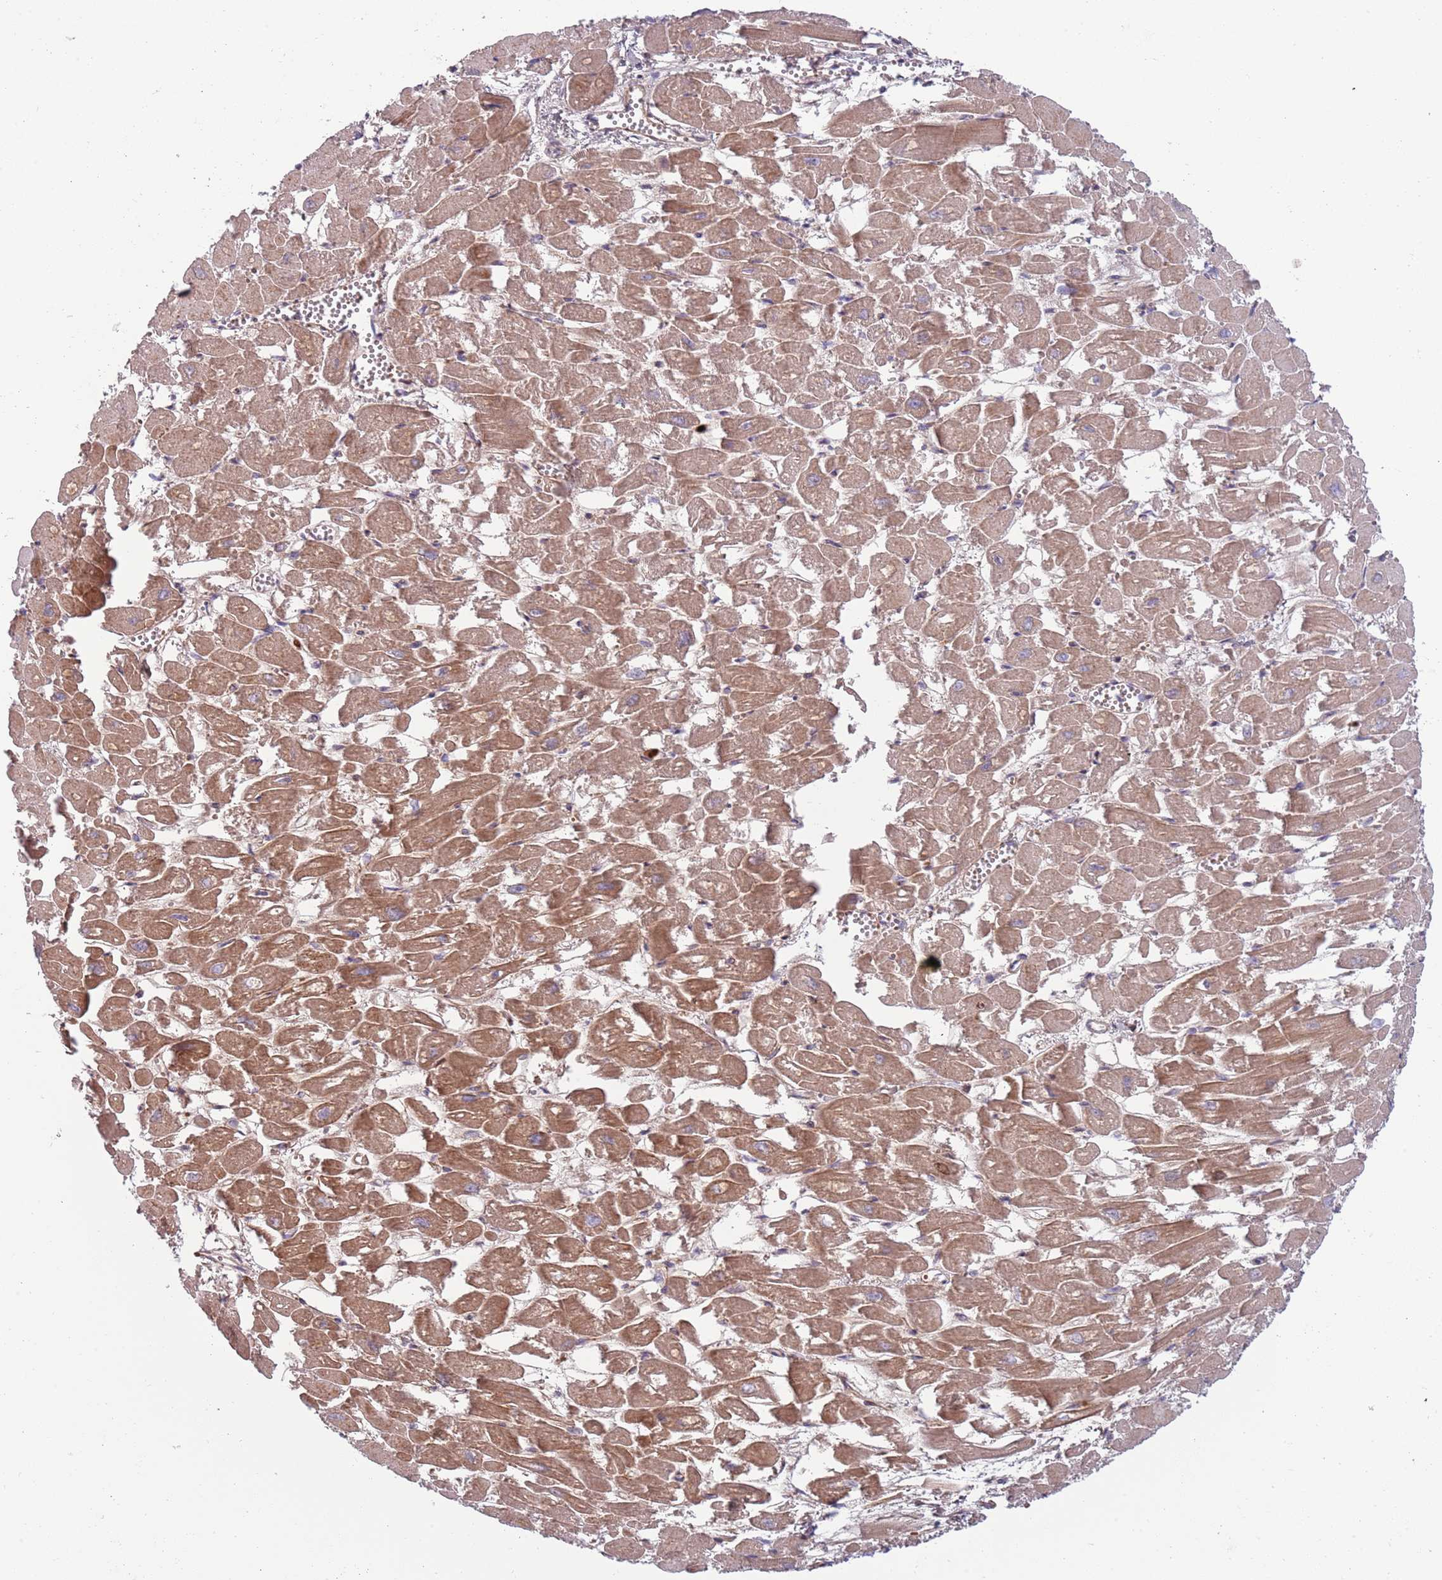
{"staining": {"intensity": "moderate", "quantity": ">75%", "location": "cytoplasmic/membranous"}, "tissue": "heart muscle", "cell_type": "Cardiomyocytes", "image_type": "normal", "snomed": [{"axis": "morphology", "description": "Normal tissue, NOS"}, {"axis": "topography", "description": "Heart"}], "caption": "A brown stain shows moderate cytoplasmic/membranous expression of a protein in cardiomyocytes of normal human heart muscle.", "gene": "NADK", "patient": {"sex": "male", "age": 54}}